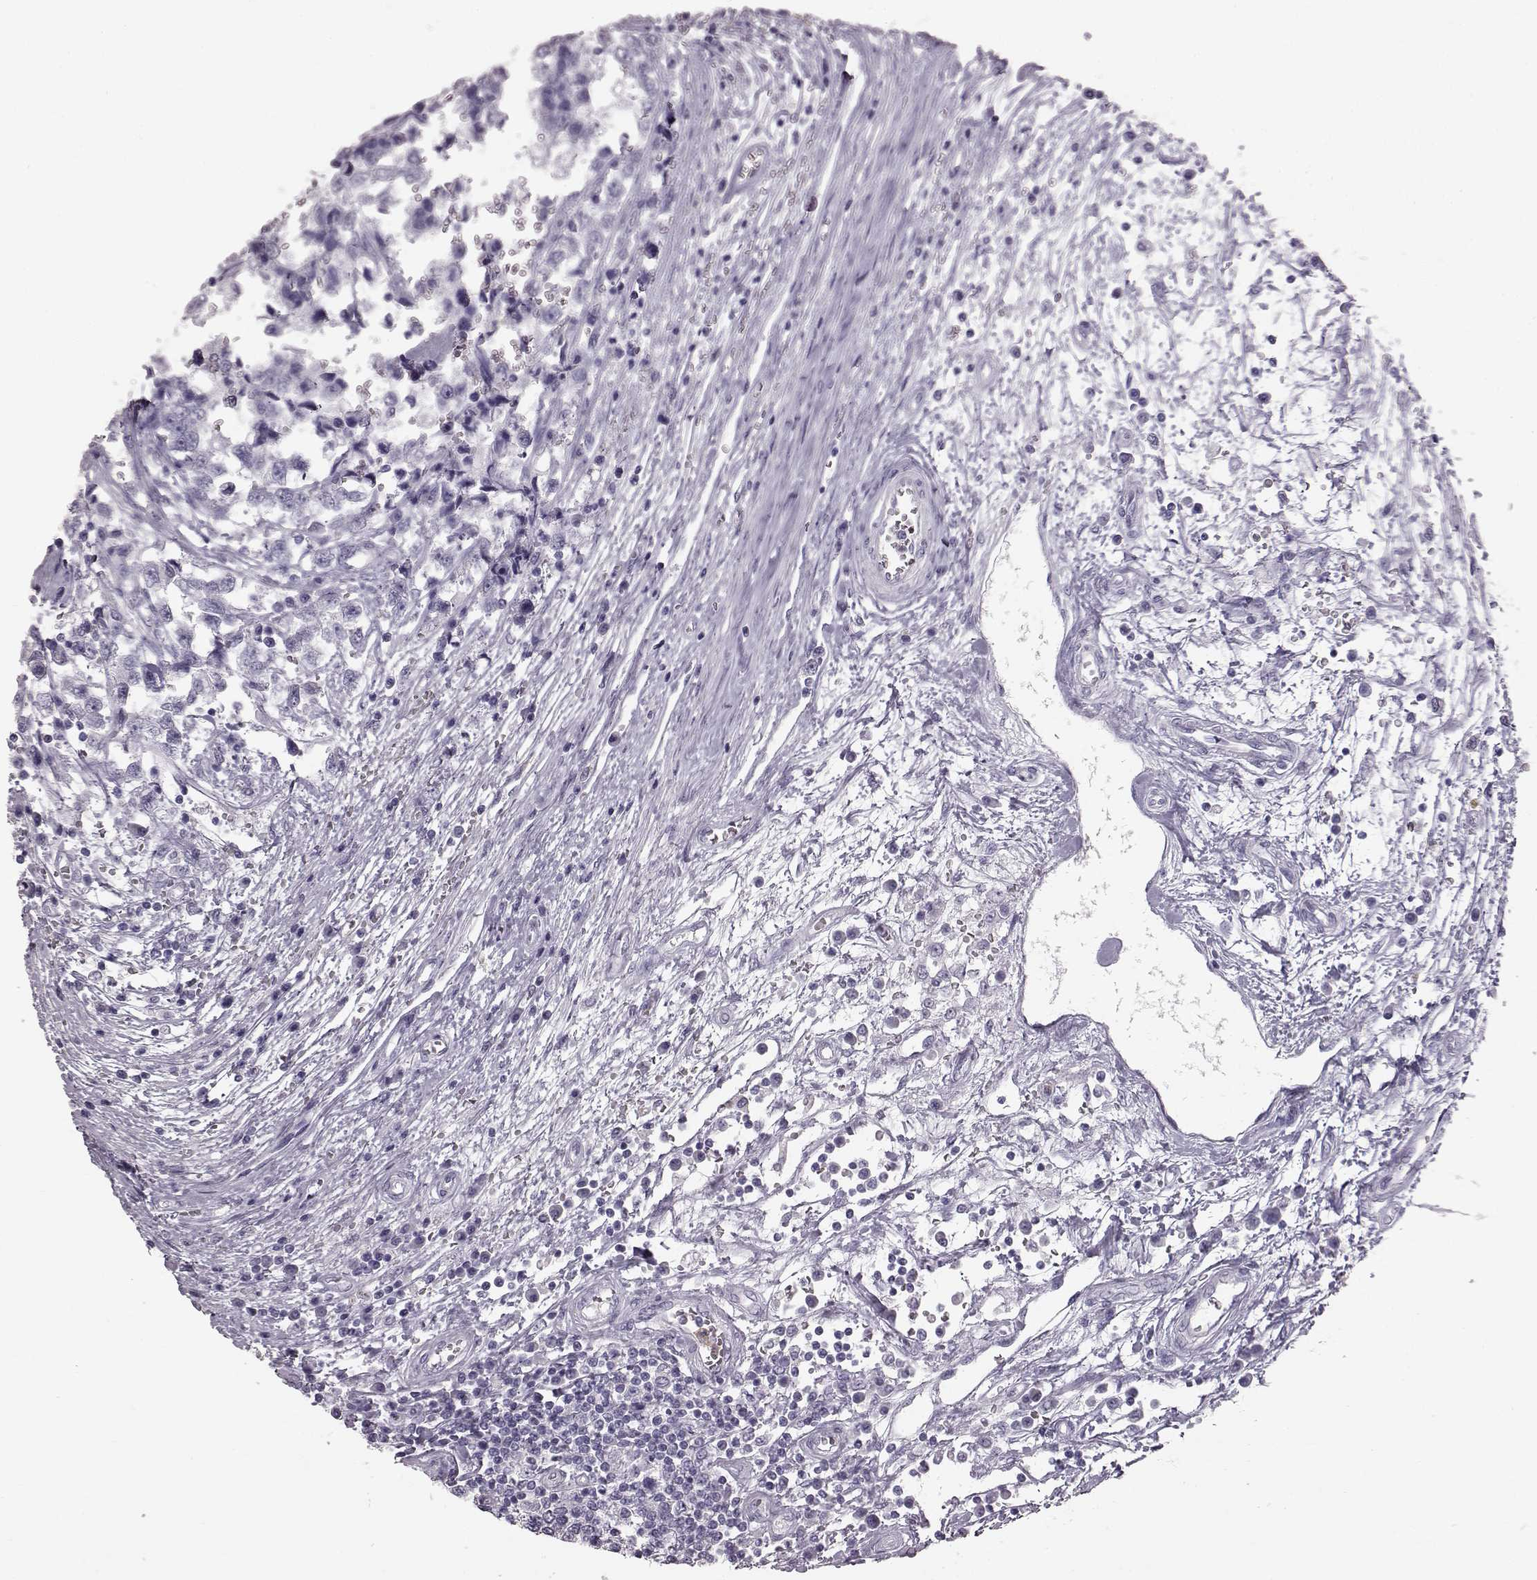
{"staining": {"intensity": "negative", "quantity": "none", "location": "none"}, "tissue": "testis cancer", "cell_type": "Tumor cells", "image_type": "cancer", "snomed": [{"axis": "morphology", "description": "Normal tissue, NOS"}, {"axis": "morphology", "description": "Seminoma, NOS"}, {"axis": "topography", "description": "Testis"}, {"axis": "topography", "description": "Epididymis"}], "caption": "A high-resolution photomicrograph shows immunohistochemistry staining of seminoma (testis), which shows no significant expression in tumor cells.", "gene": "FUT4", "patient": {"sex": "male", "age": 34}}